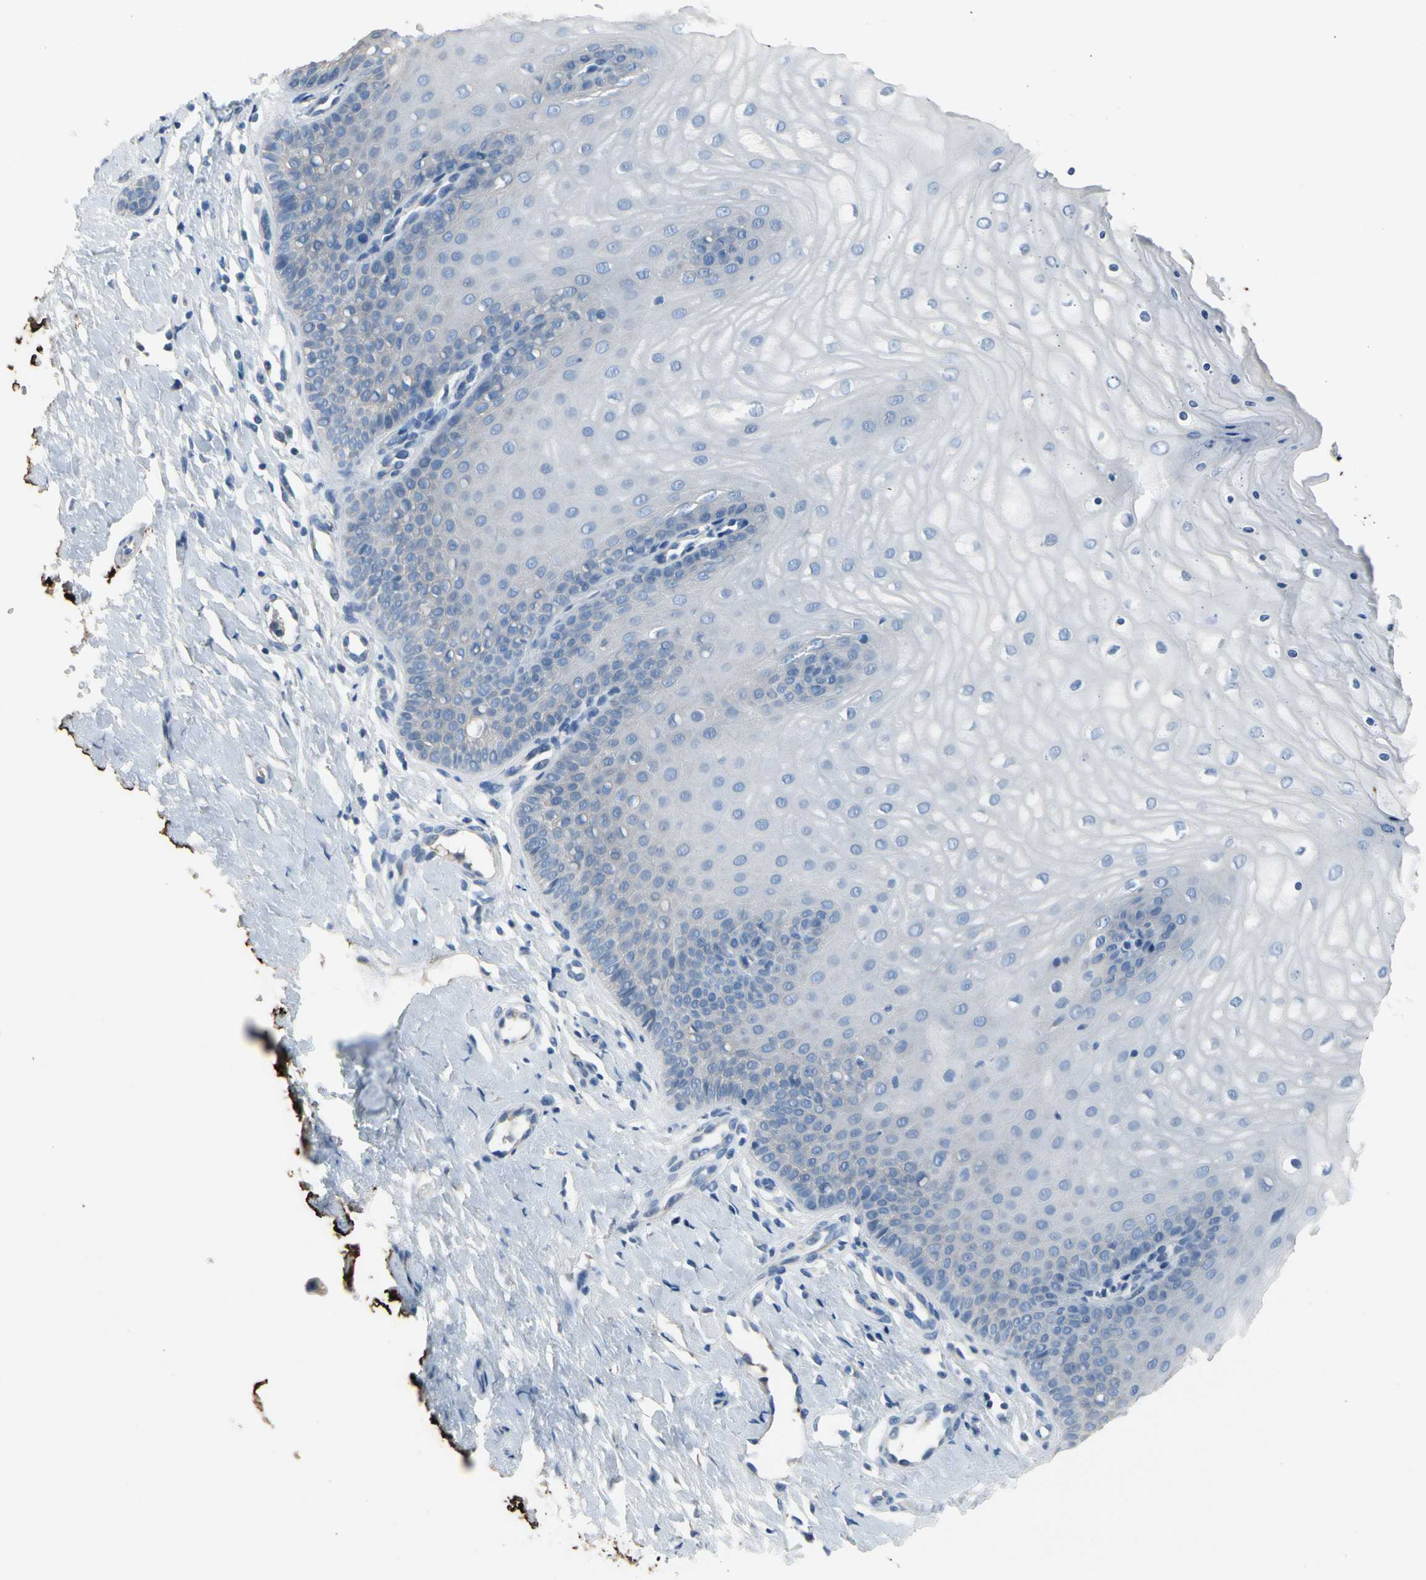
{"staining": {"intensity": "strong", "quantity": ">75%", "location": "cytoplasmic/membranous"}, "tissue": "cervix", "cell_type": "Glandular cells", "image_type": "normal", "snomed": [{"axis": "morphology", "description": "Normal tissue, NOS"}, {"axis": "topography", "description": "Cervix"}], "caption": "Strong cytoplasmic/membranous protein positivity is present in about >75% of glandular cells in cervix.", "gene": "MUC5B", "patient": {"sex": "female", "age": 55}}